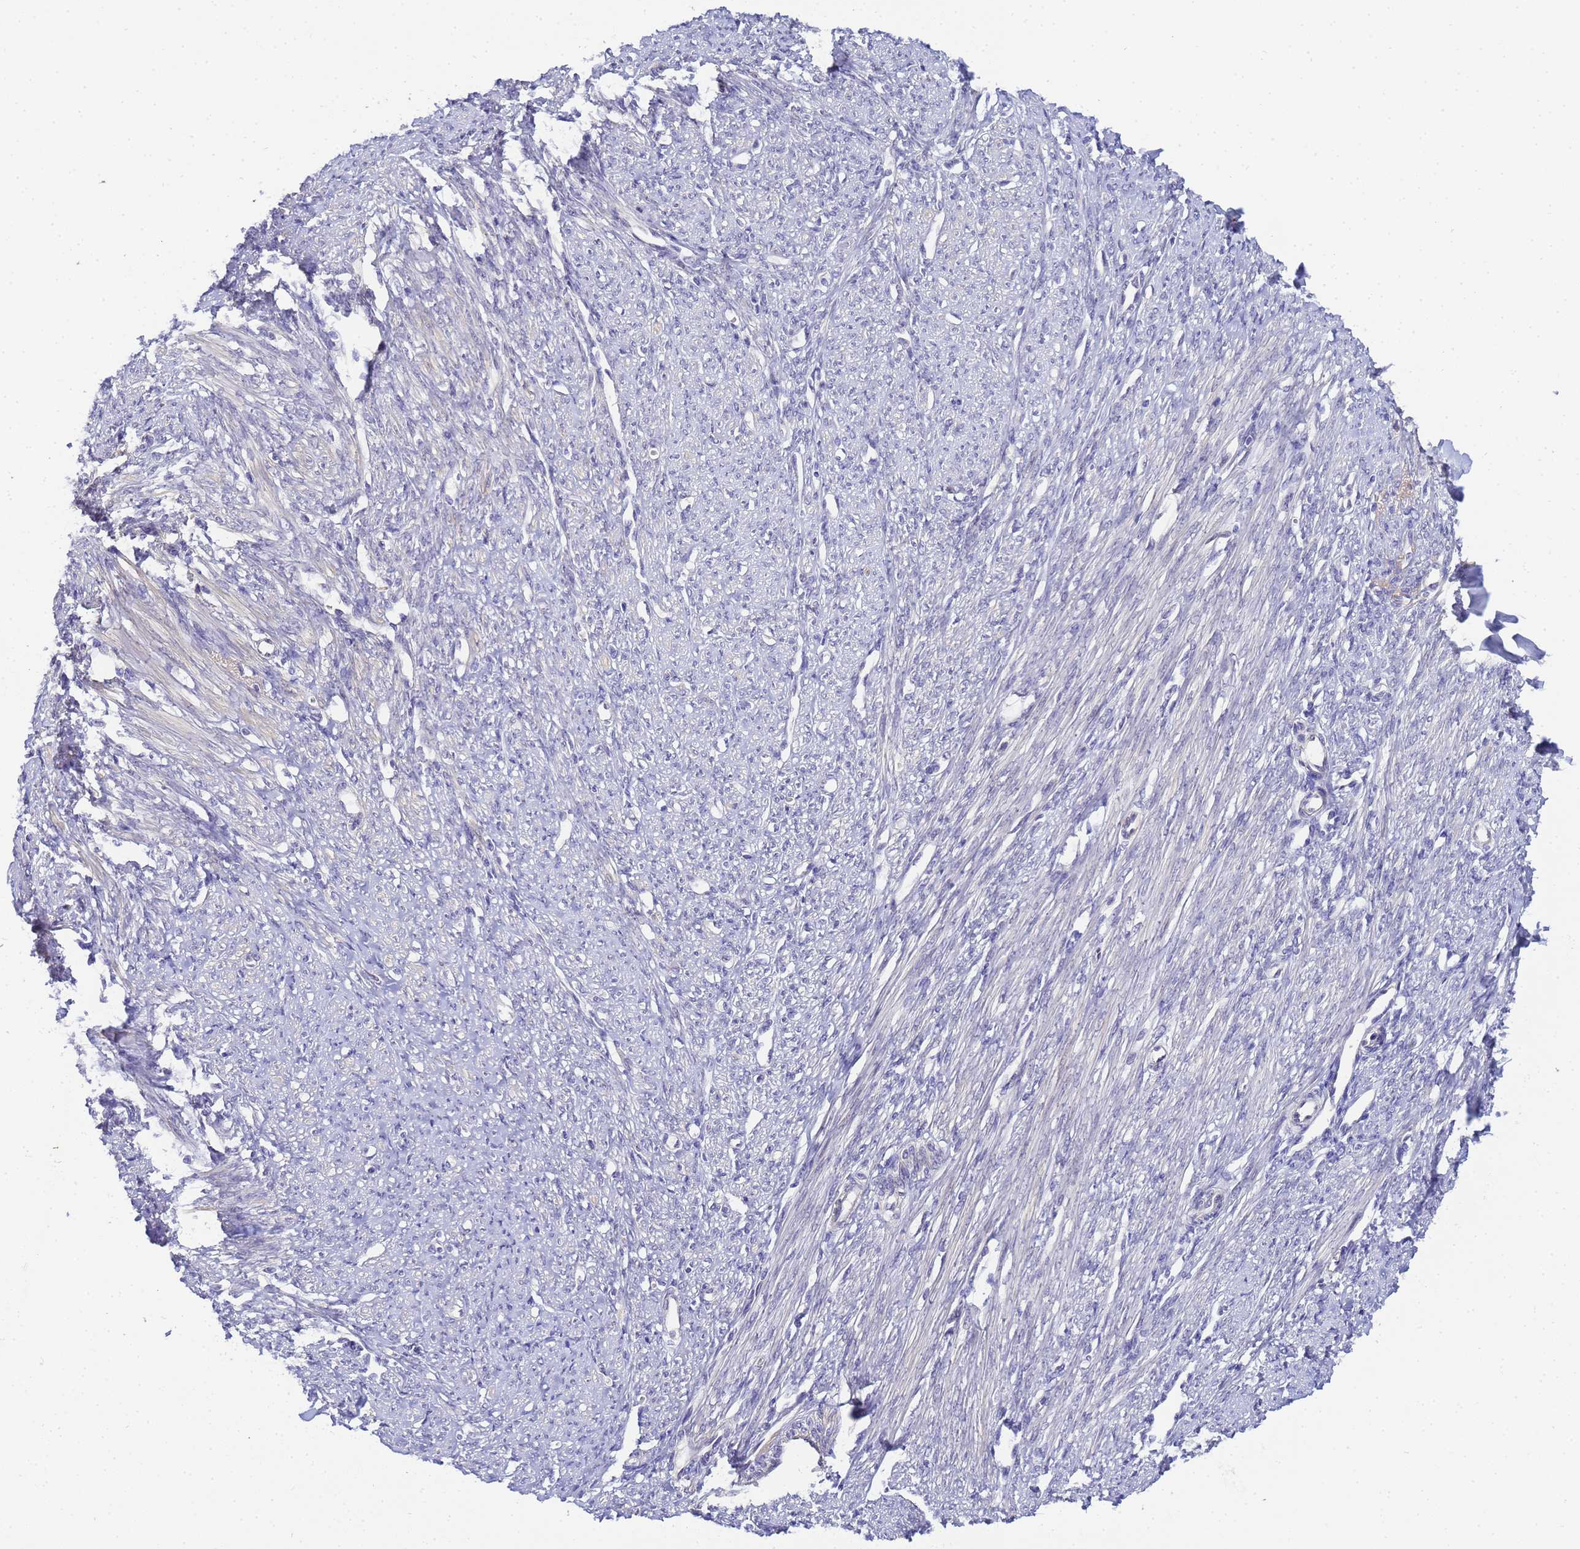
{"staining": {"intensity": "weak", "quantity": "25%-75%", "location": "cytoplasmic/membranous"}, "tissue": "smooth muscle", "cell_type": "Smooth muscle cells", "image_type": "normal", "snomed": [{"axis": "morphology", "description": "Normal tissue, NOS"}, {"axis": "topography", "description": "Smooth muscle"}, {"axis": "topography", "description": "Uterus"}], "caption": "Immunohistochemical staining of unremarkable human smooth muscle exhibits weak cytoplasmic/membranous protein expression in approximately 25%-75% of smooth muscle cells. (DAB (3,3'-diaminobenzidine) IHC with brightfield microscopy, high magnification).", "gene": "TBCD", "patient": {"sex": "female", "age": 59}}